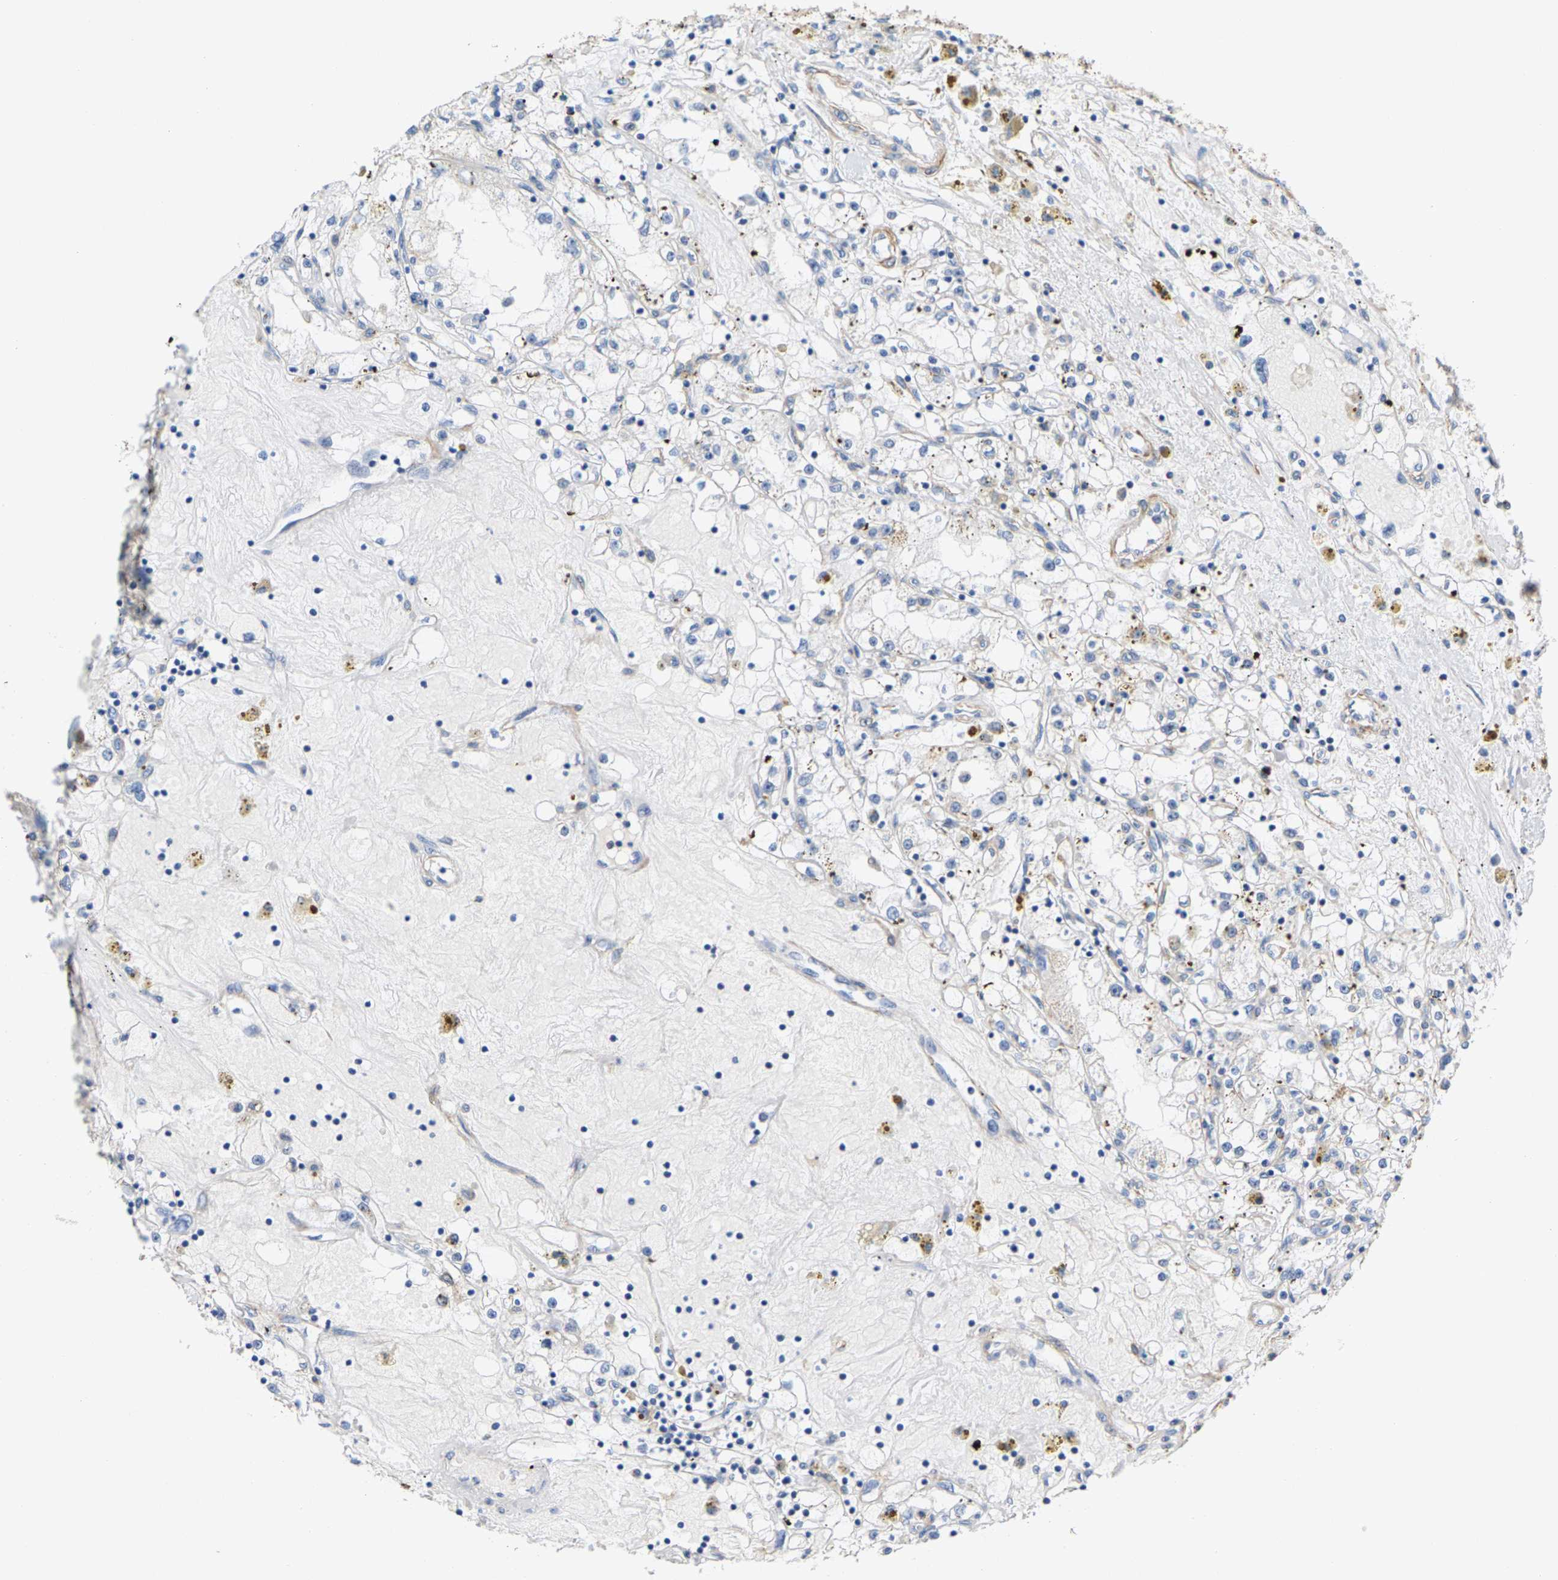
{"staining": {"intensity": "negative", "quantity": "none", "location": "none"}, "tissue": "renal cancer", "cell_type": "Tumor cells", "image_type": "cancer", "snomed": [{"axis": "morphology", "description": "Adenocarcinoma, NOS"}, {"axis": "topography", "description": "Kidney"}], "caption": "Protein analysis of renal cancer (adenocarcinoma) exhibits no significant expression in tumor cells. The staining is performed using DAB (3,3'-diaminobenzidine) brown chromogen with nuclei counter-stained in using hematoxylin.", "gene": "SHMT2", "patient": {"sex": "male", "age": 56}}